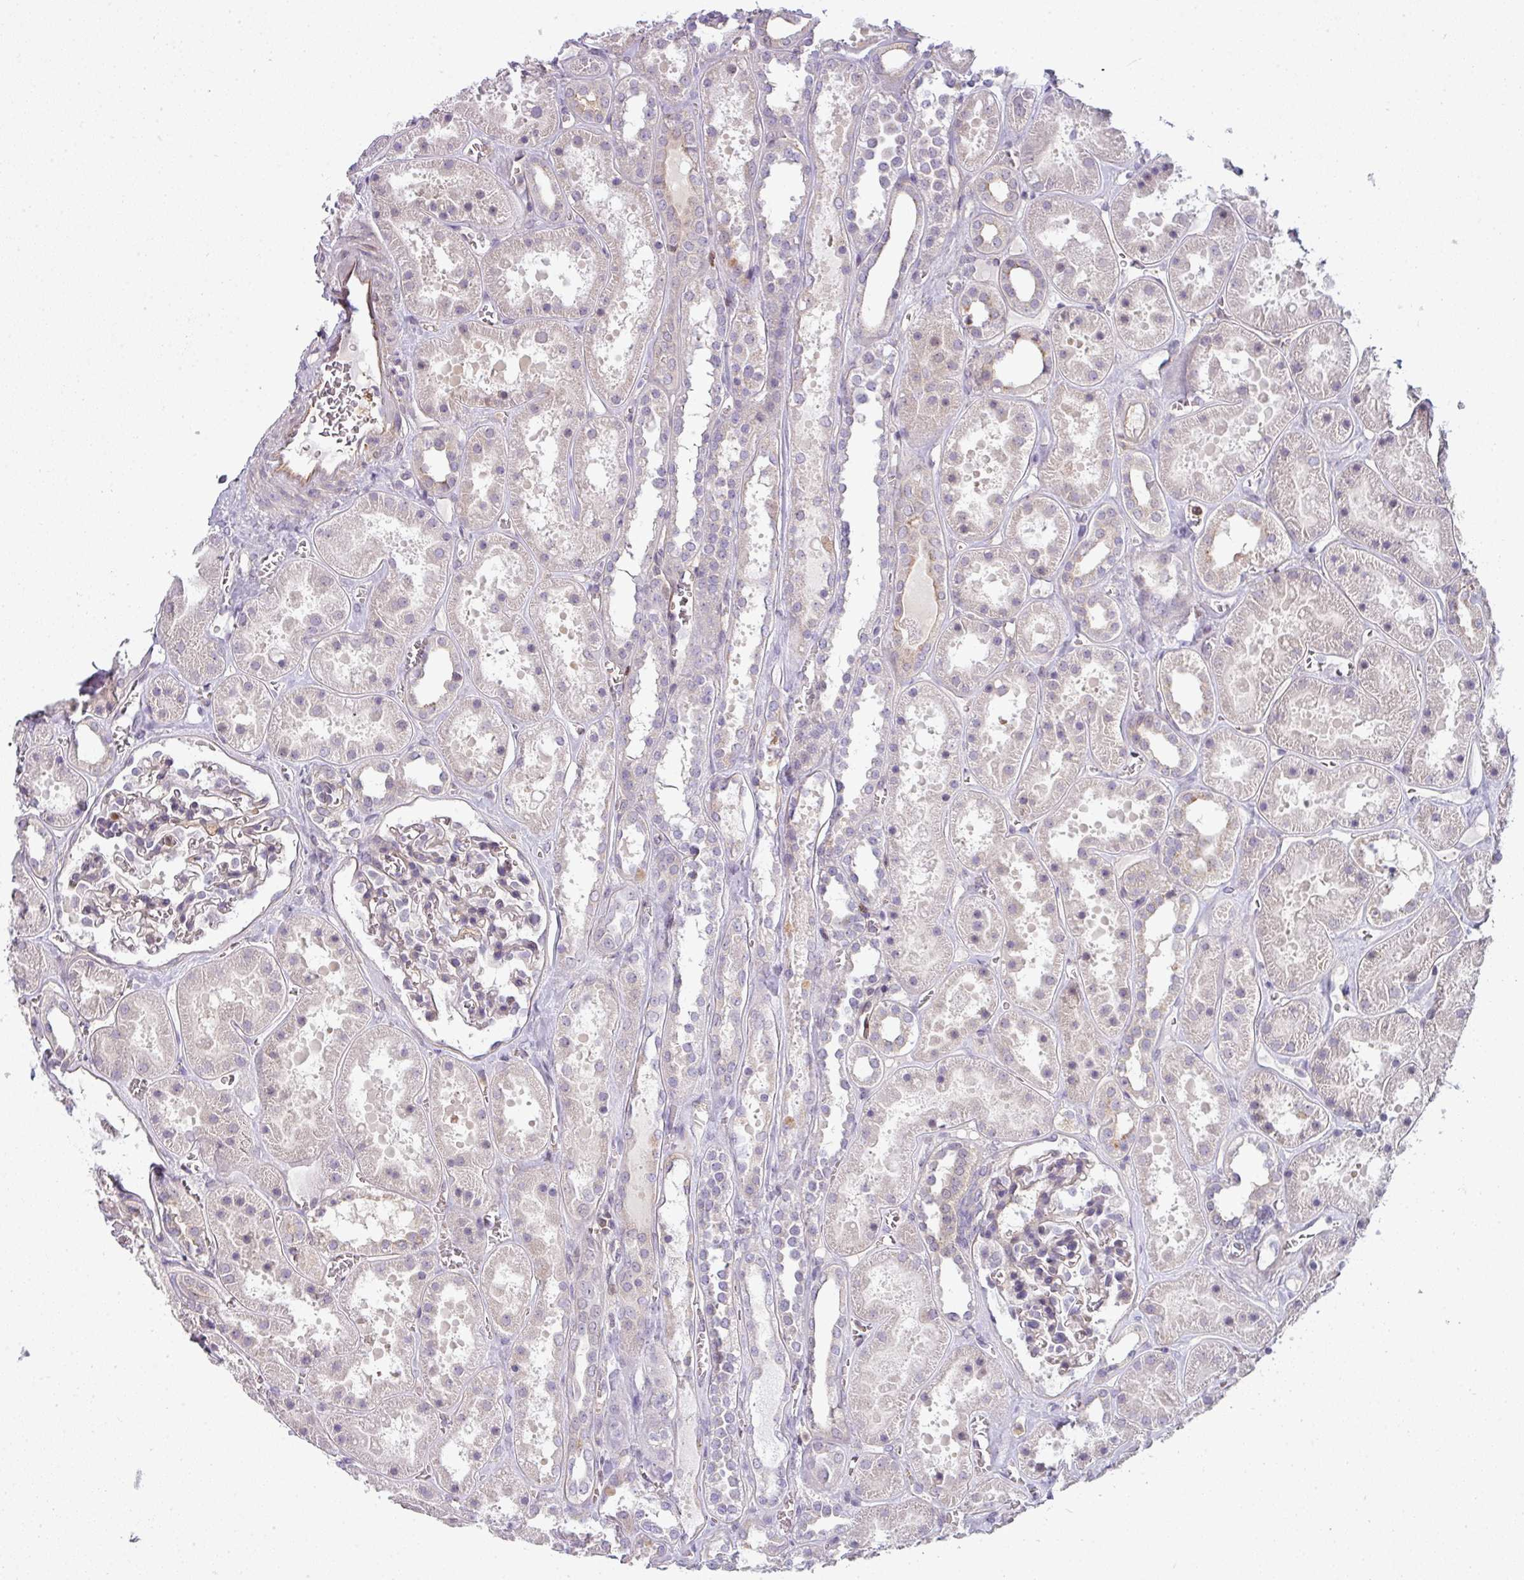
{"staining": {"intensity": "negative", "quantity": "none", "location": "none"}, "tissue": "kidney", "cell_type": "Cells in glomeruli", "image_type": "normal", "snomed": [{"axis": "morphology", "description": "Normal tissue, NOS"}, {"axis": "topography", "description": "Kidney"}], "caption": "The image displays no significant positivity in cells in glomeruli of kidney. Nuclei are stained in blue.", "gene": "STAT5A", "patient": {"sex": "female", "age": 41}}